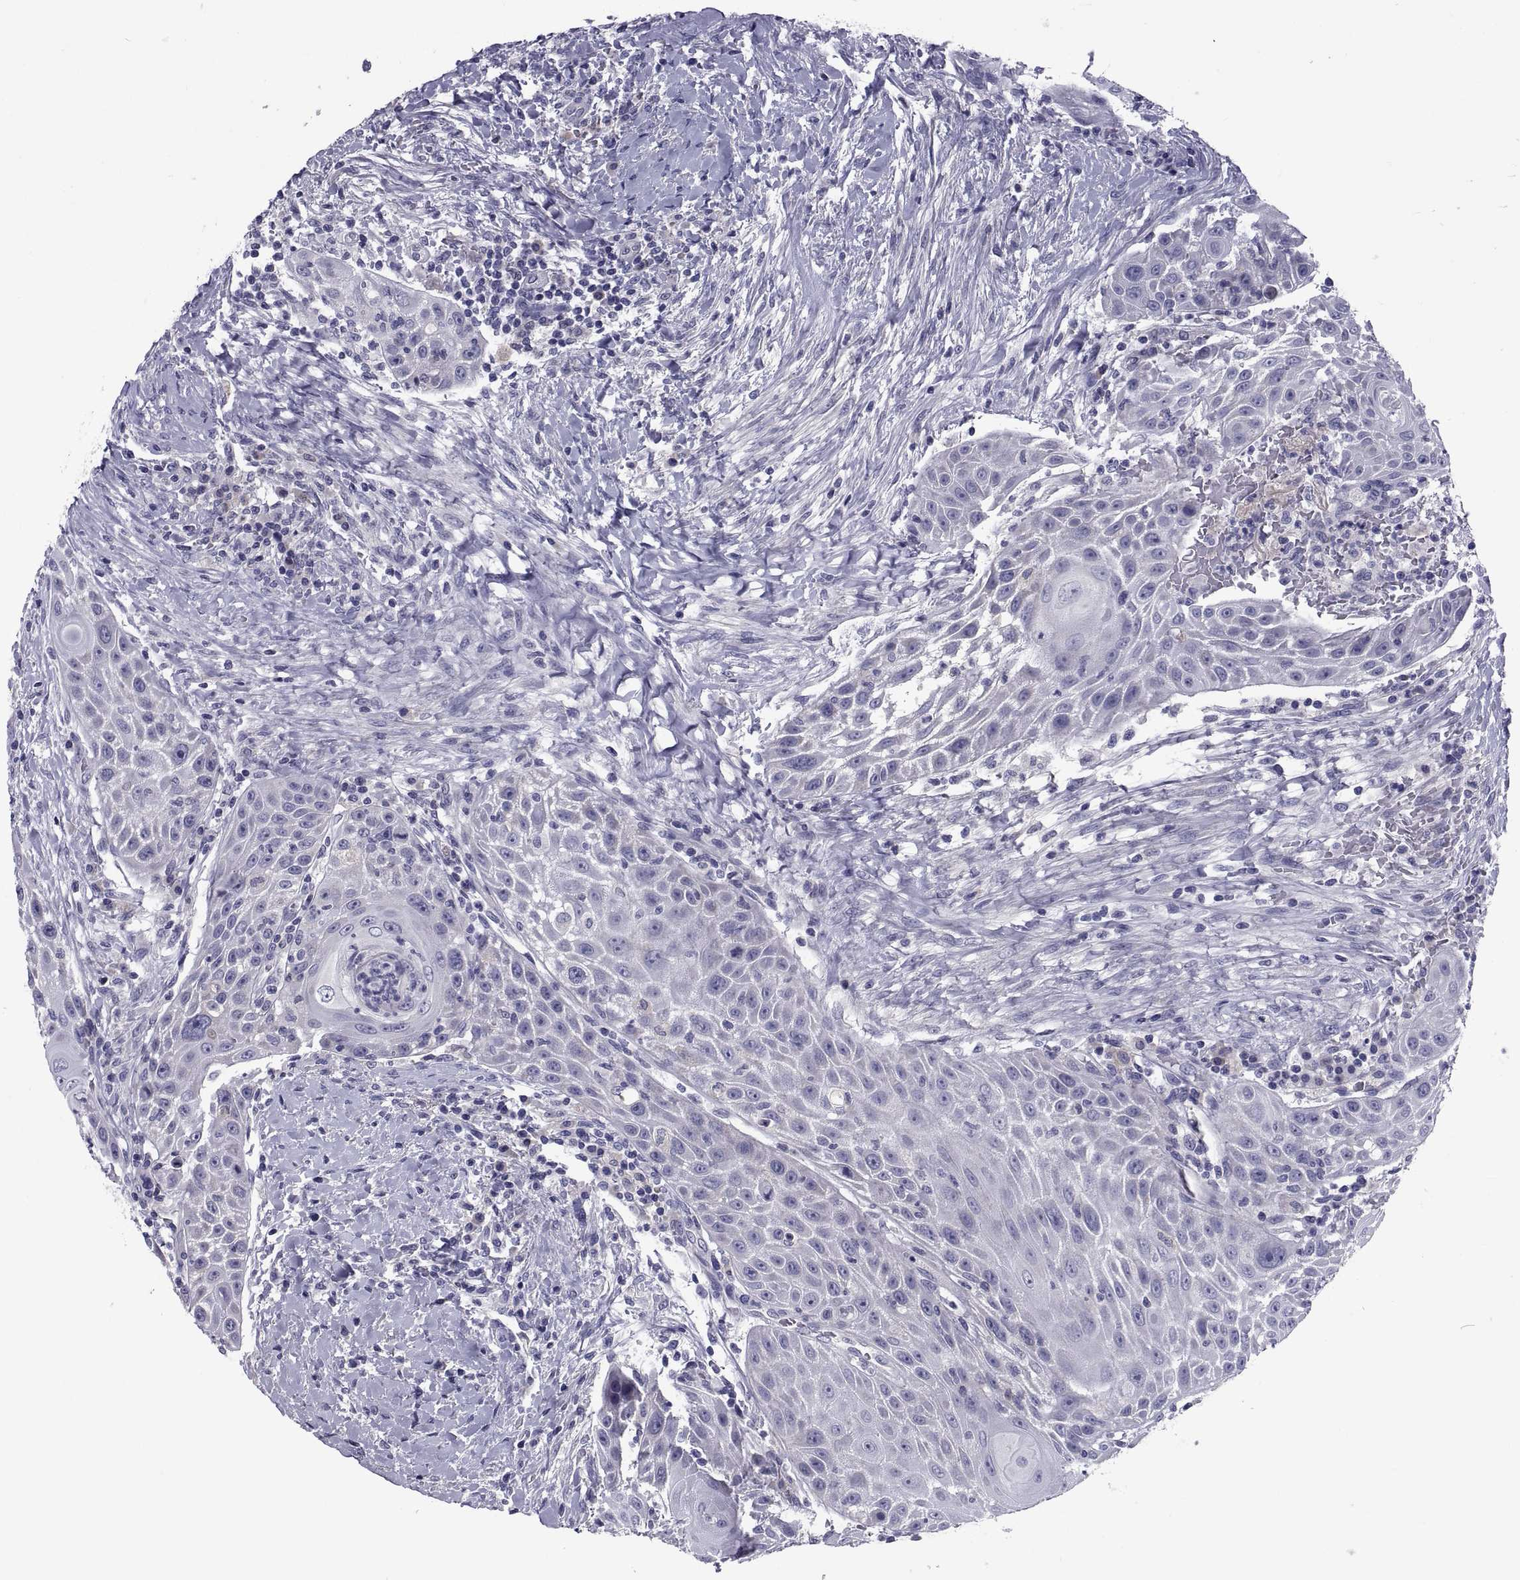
{"staining": {"intensity": "negative", "quantity": "none", "location": "none"}, "tissue": "head and neck cancer", "cell_type": "Tumor cells", "image_type": "cancer", "snomed": [{"axis": "morphology", "description": "Squamous cell carcinoma, NOS"}, {"axis": "topography", "description": "Head-Neck"}], "caption": "There is no significant expression in tumor cells of head and neck cancer.", "gene": "PDZRN4", "patient": {"sex": "male", "age": 69}}